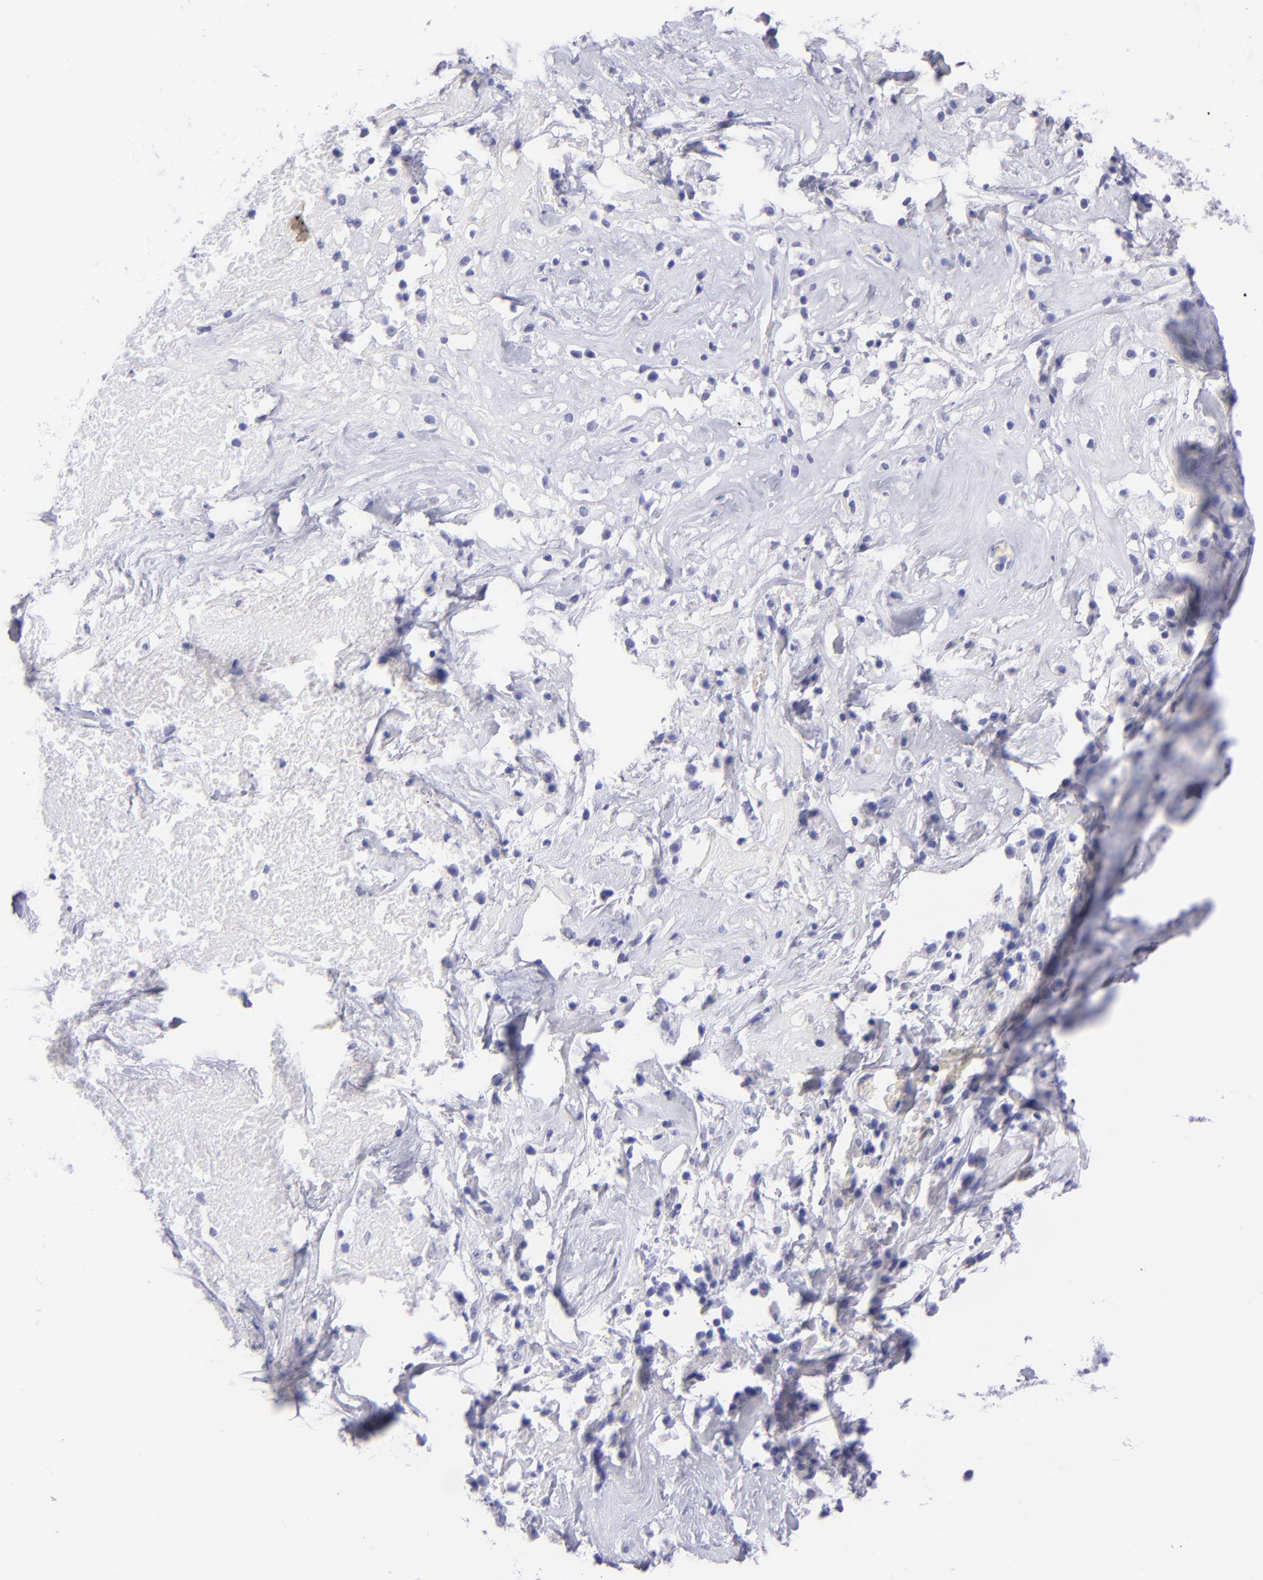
{"staining": {"intensity": "negative", "quantity": "none", "location": "none"}, "tissue": "ovarian cancer", "cell_type": "Tumor cells", "image_type": "cancer", "snomed": [{"axis": "morphology", "description": "Normal tissue, NOS"}, {"axis": "morphology", "description": "Cystadenocarcinoma, serous, NOS"}, {"axis": "topography", "description": "Ovary"}], "caption": "Ovarian serous cystadenocarcinoma was stained to show a protein in brown. There is no significant expression in tumor cells.", "gene": "PIP", "patient": {"sex": "female", "age": 62}}